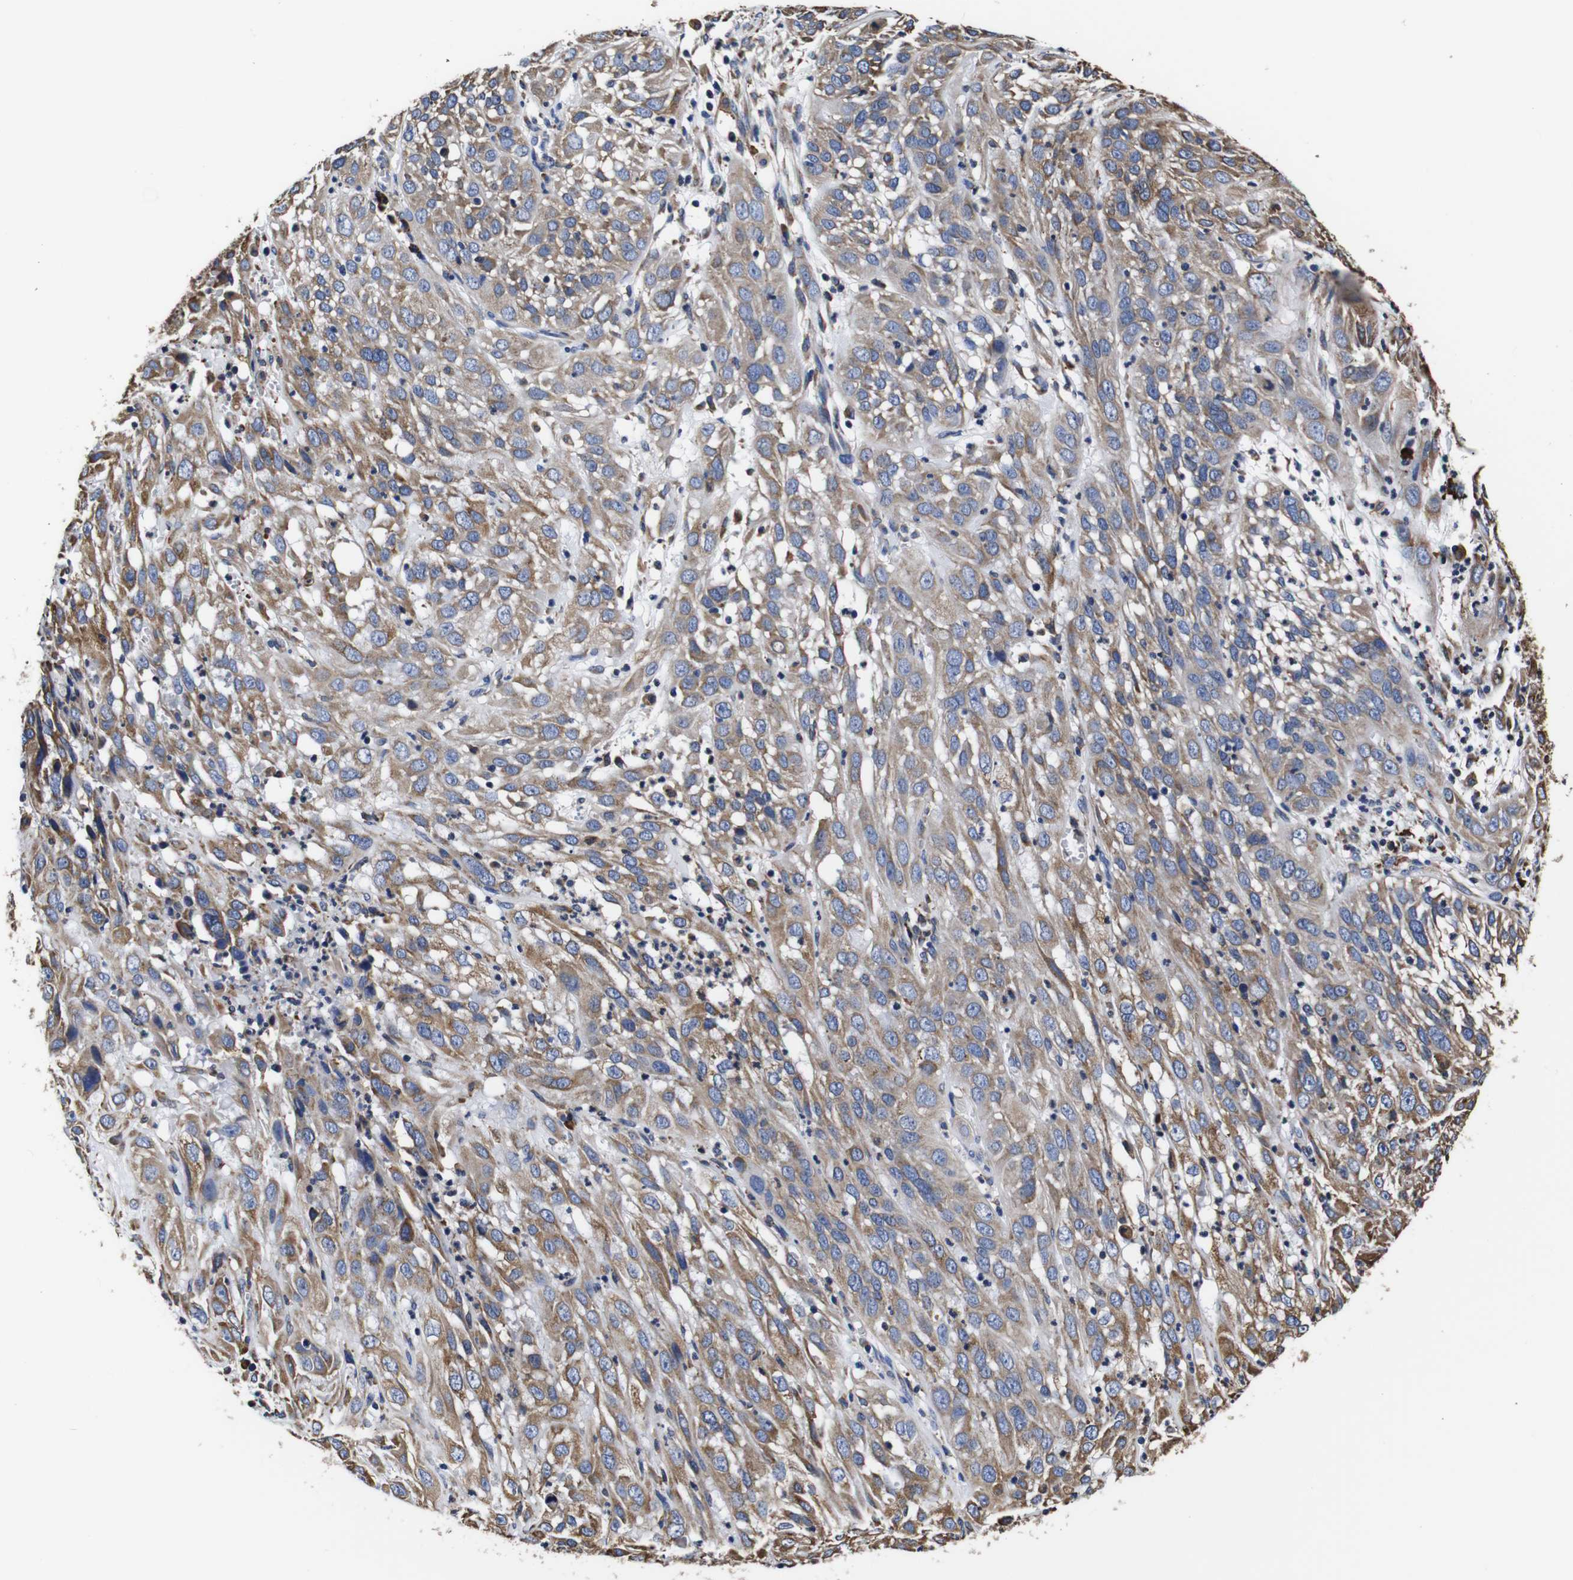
{"staining": {"intensity": "moderate", "quantity": "25%-75%", "location": "cytoplasmic/membranous"}, "tissue": "cervical cancer", "cell_type": "Tumor cells", "image_type": "cancer", "snomed": [{"axis": "morphology", "description": "Squamous cell carcinoma, NOS"}, {"axis": "topography", "description": "Cervix"}], "caption": "Immunohistochemistry of human cervical squamous cell carcinoma exhibits medium levels of moderate cytoplasmic/membranous staining in about 25%-75% of tumor cells.", "gene": "PPIB", "patient": {"sex": "female", "age": 32}}